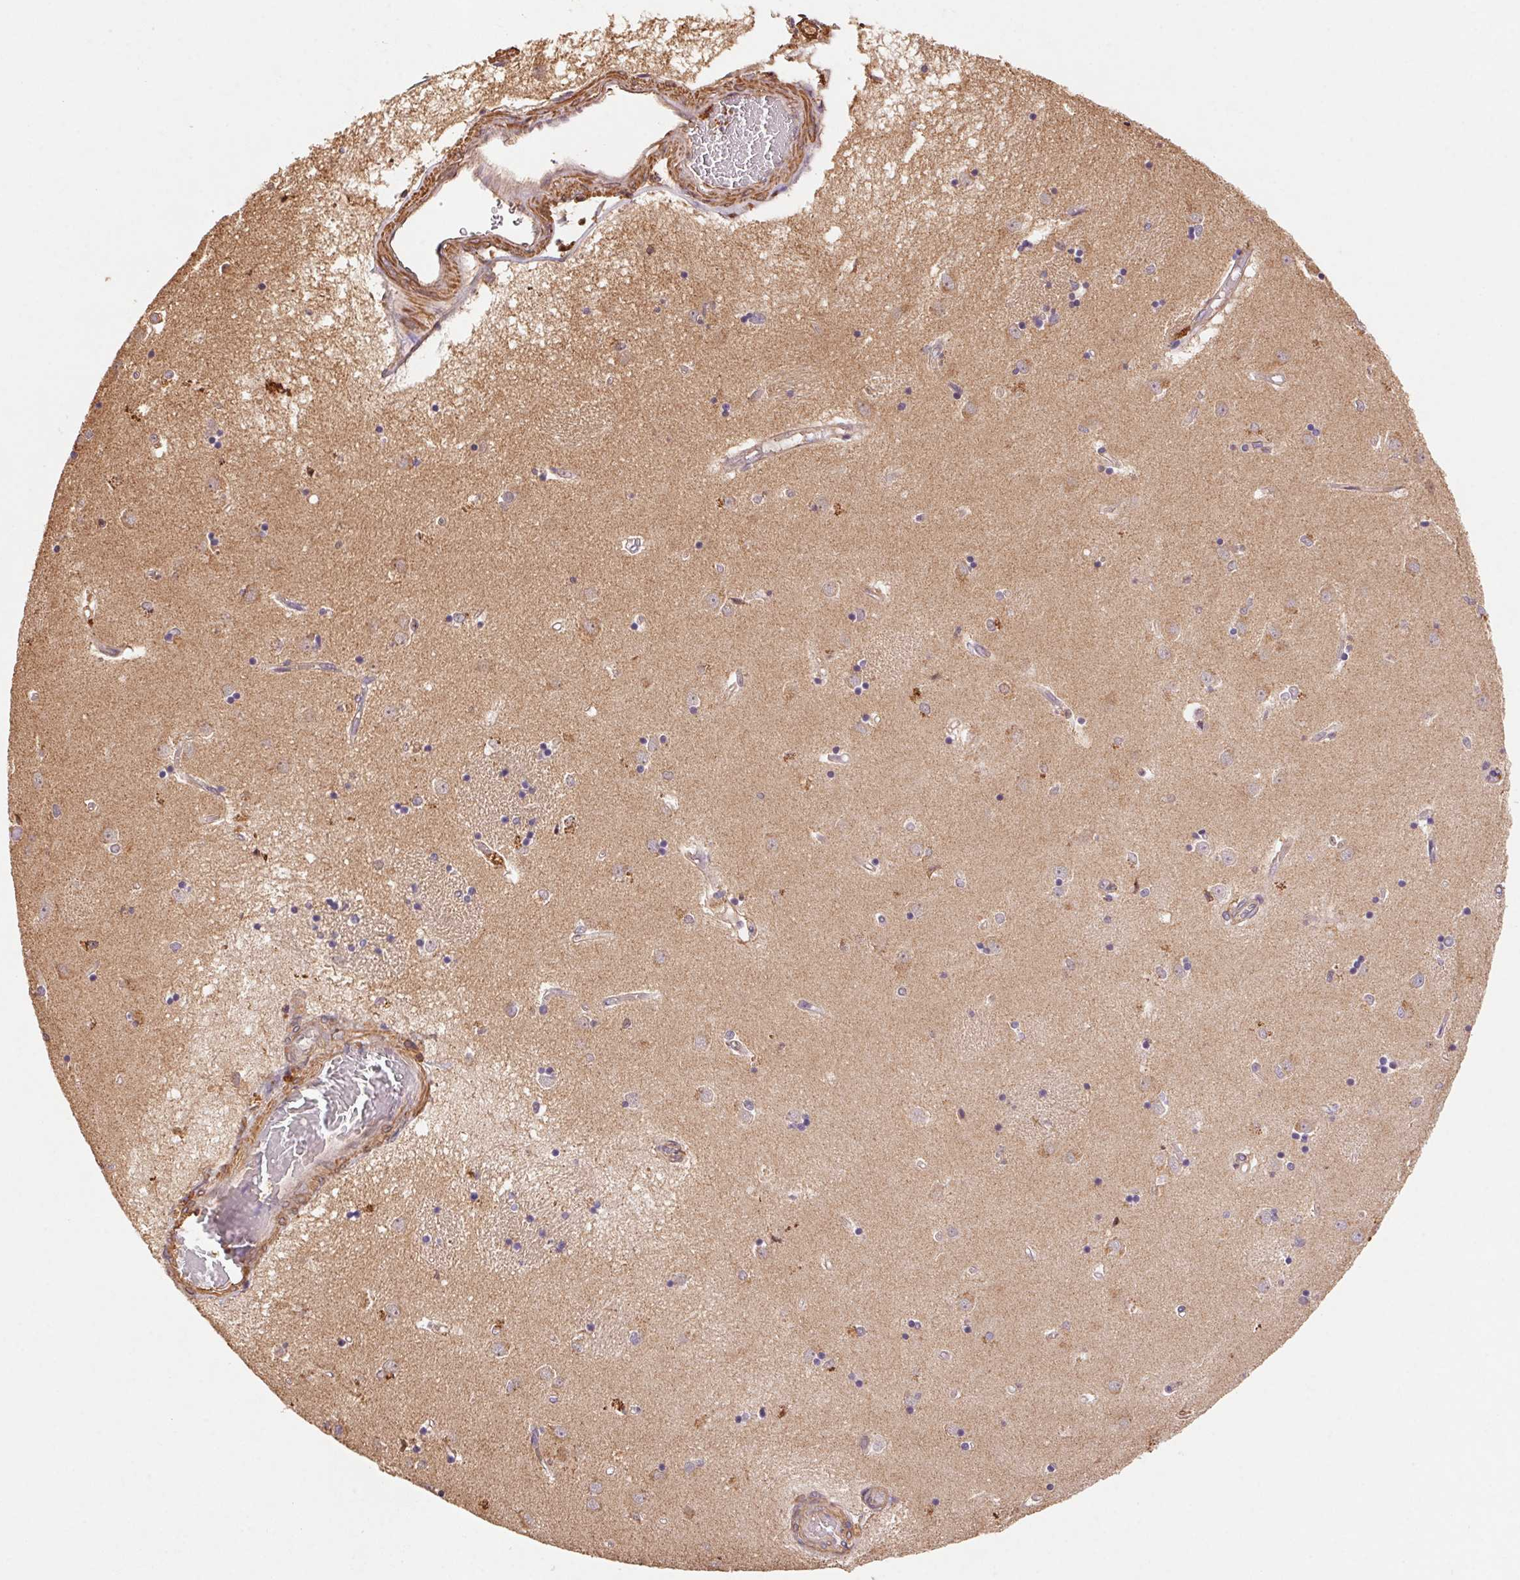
{"staining": {"intensity": "weak", "quantity": "<25%", "location": "cytoplasmic/membranous"}, "tissue": "caudate", "cell_type": "Glial cells", "image_type": "normal", "snomed": [{"axis": "morphology", "description": "Normal tissue, NOS"}, {"axis": "topography", "description": "Lateral ventricle wall"}], "caption": "Human caudate stained for a protein using immunohistochemistry exhibits no expression in glial cells.", "gene": "ATG10", "patient": {"sex": "male", "age": 54}}